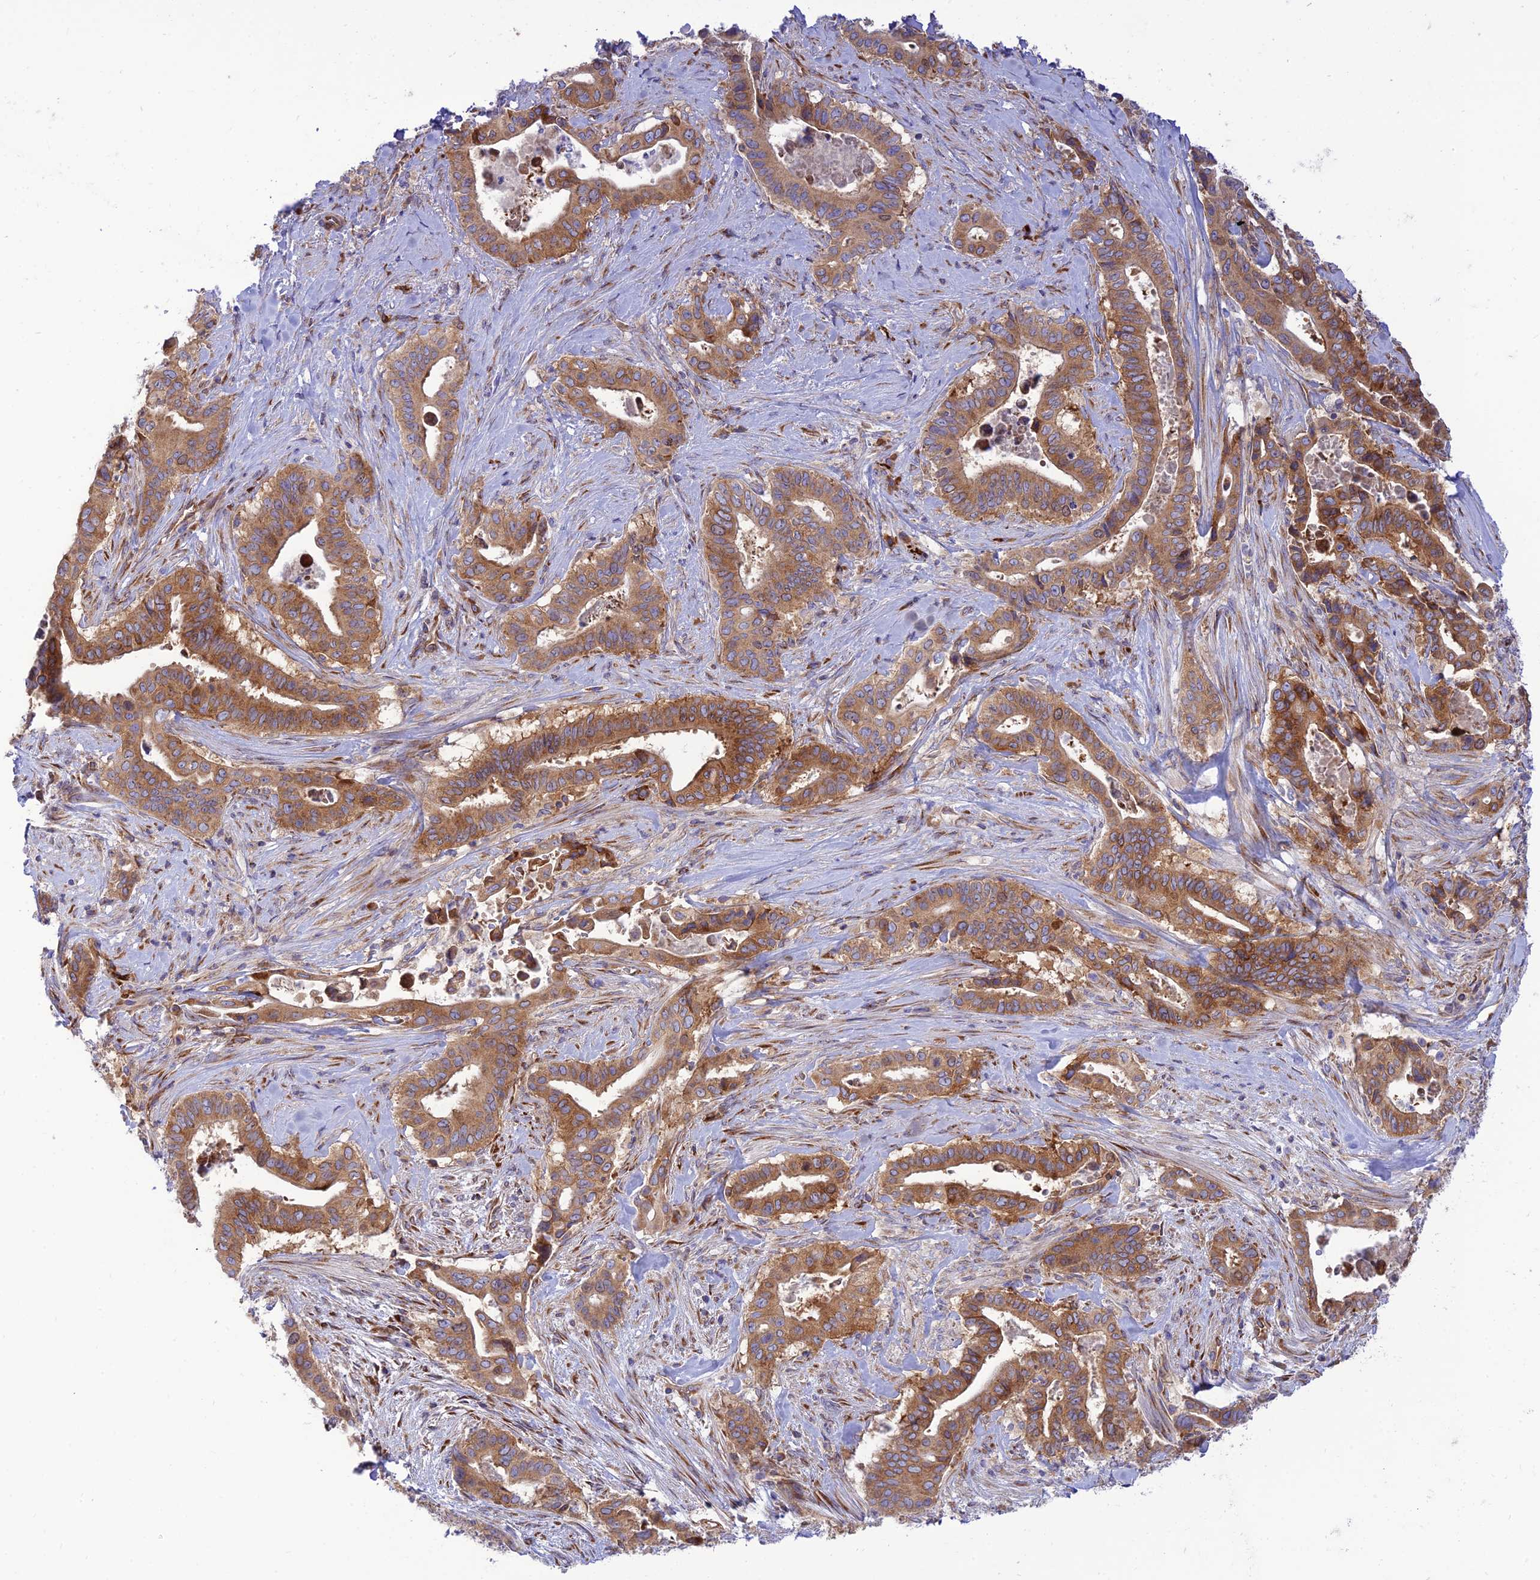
{"staining": {"intensity": "moderate", "quantity": ">75%", "location": "cytoplasmic/membranous"}, "tissue": "pancreatic cancer", "cell_type": "Tumor cells", "image_type": "cancer", "snomed": [{"axis": "morphology", "description": "Adenocarcinoma, NOS"}, {"axis": "topography", "description": "Pancreas"}], "caption": "There is medium levels of moderate cytoplasmic/membranous staining in tumor cells of adenocarcinoma (pancreatic), as demonstrated by immunohistochemical staining (brown color).", "gene": "PIMREG", "patient": {"sex": "female", "age": 77}}